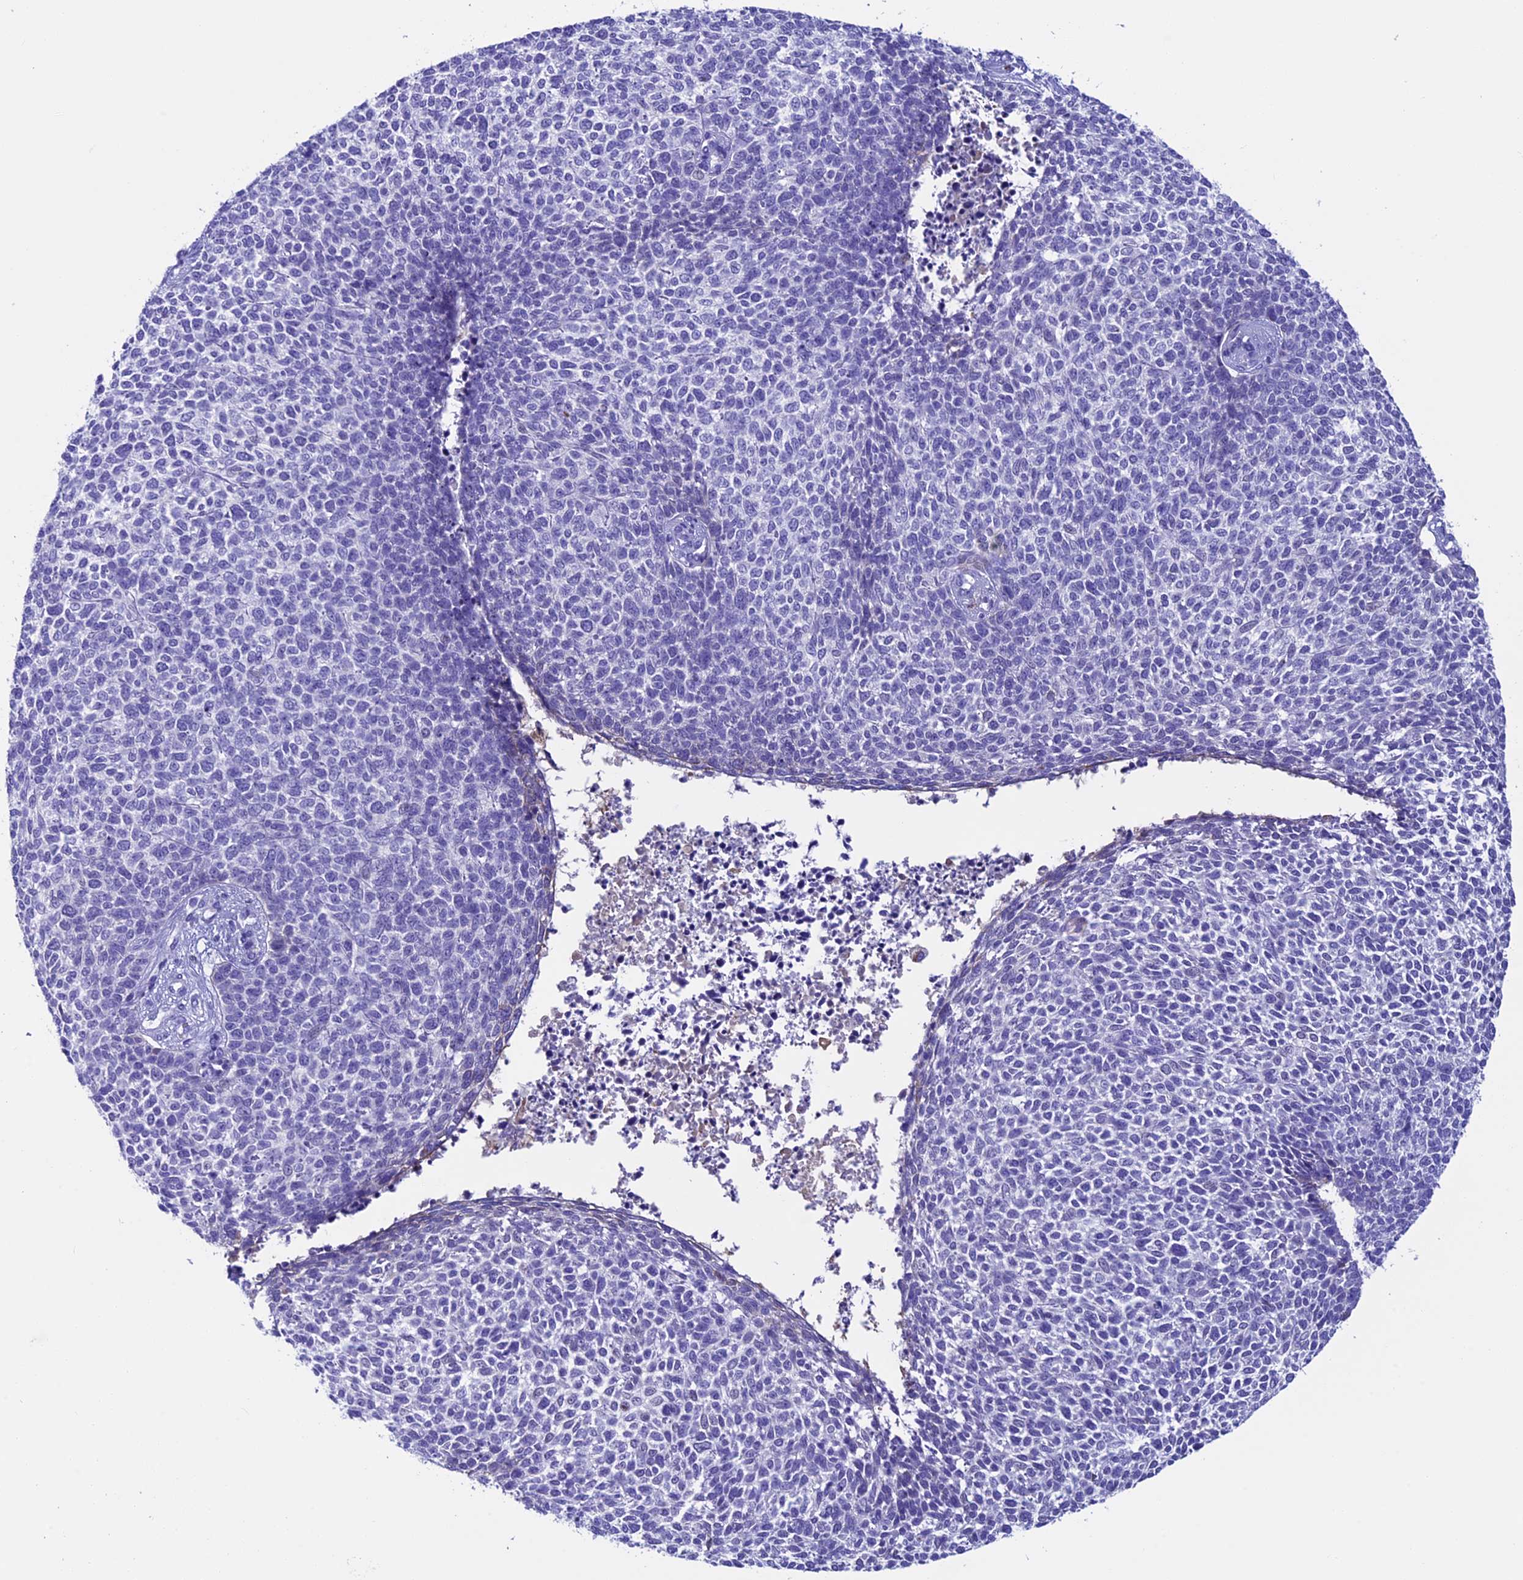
{"staining": {"intensity": "negative", "quantity": "none", "location": "none"}, "tissue": "skin cancer", "cell_type": "Tumor cells", "image_type": "cancer", "snomed": [{"axis": "morphology", "description": "Basal cell carcinoma"}, {"axis": "topography", "description": "Skin"}], "caption": "The image reveals no staining of tumor cells in skin basal cell carcinoma. (DAB IHC visualized using brightfield microscopy, high magnification).", "gene": "IGSF6", "patient": {"sex": "female", "age": 84}}